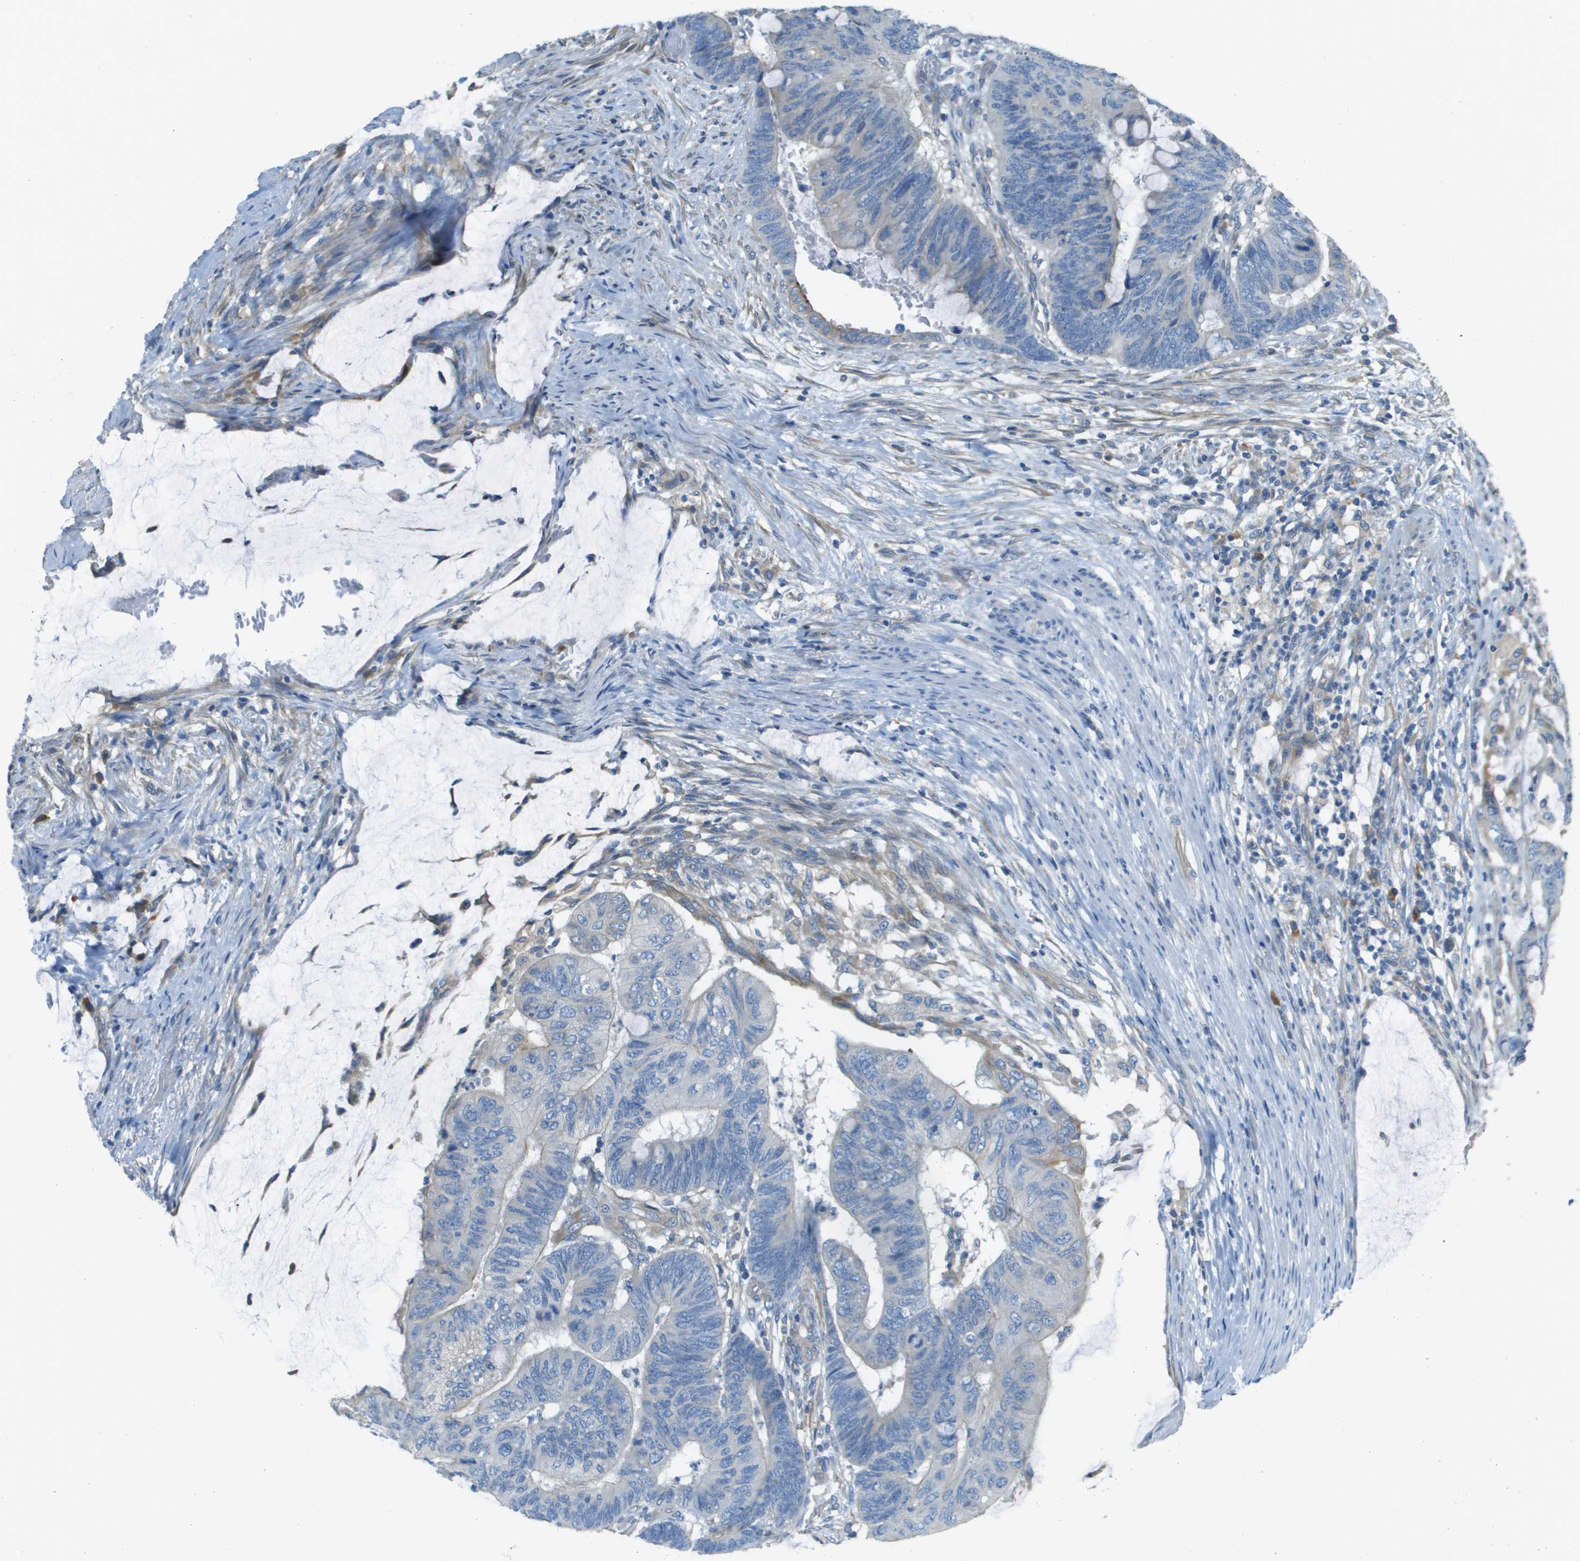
{"staining": {"intensity": "negative", "quantity": "none", "location": "none"}, "tissue": "colorectal cancer", "cell_type": "Tumor cells", "image_type": "cancer", "snomed": [{"axis": "morphology", "description": "Normal tissue, NOS"}, {"axis": "morphology", "description": "Adenocarcinoma, NOS"}, {"axis": "topography", "description": "Rectum"}], "caption": "Tumor cells show no significant protein positivity in colorectal adenocarcinoma.", "gene": "DNAJB11", "patient": {"sex": "male", "age": 92}}